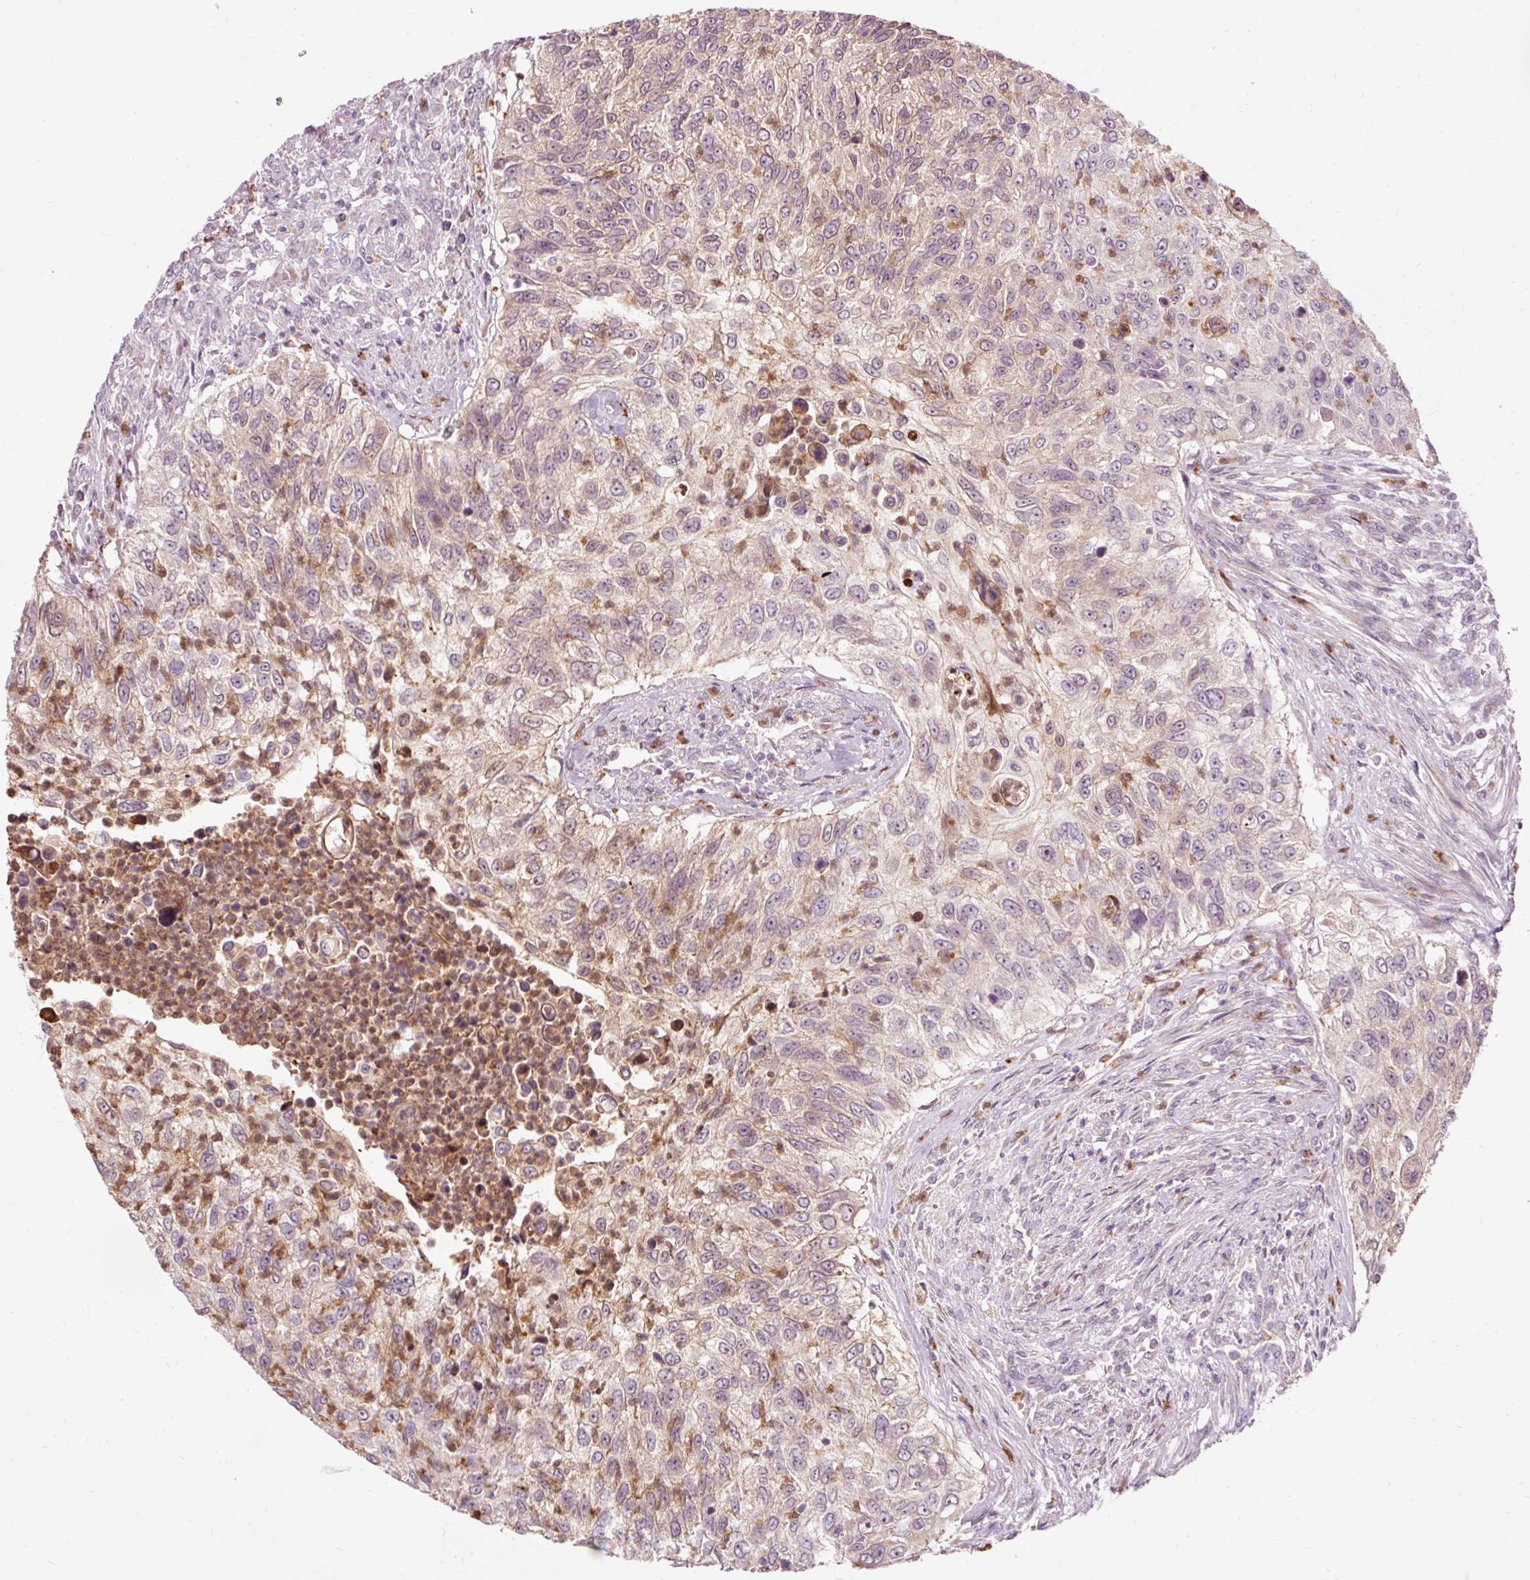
{"staining": {"intensity": "negative", "quantity": "none", "location": "none"}, "tissue": "urothelial cancer", "cell_type": "Tumor cells", "image_type": "cancer", "snomed": [{"axis": "morphology", "description": "Urothelial carcinoma, High grade"}, {"axis": "topography", "description": "Urinary bladder"}], "caption": "Human urothelial carcinoma (high-grade) stained for a protein using immunohistochemistry shows no expression in tumor cells.", "gene": "PRDX5", "patient": {"sex": "female", "age": 60}}